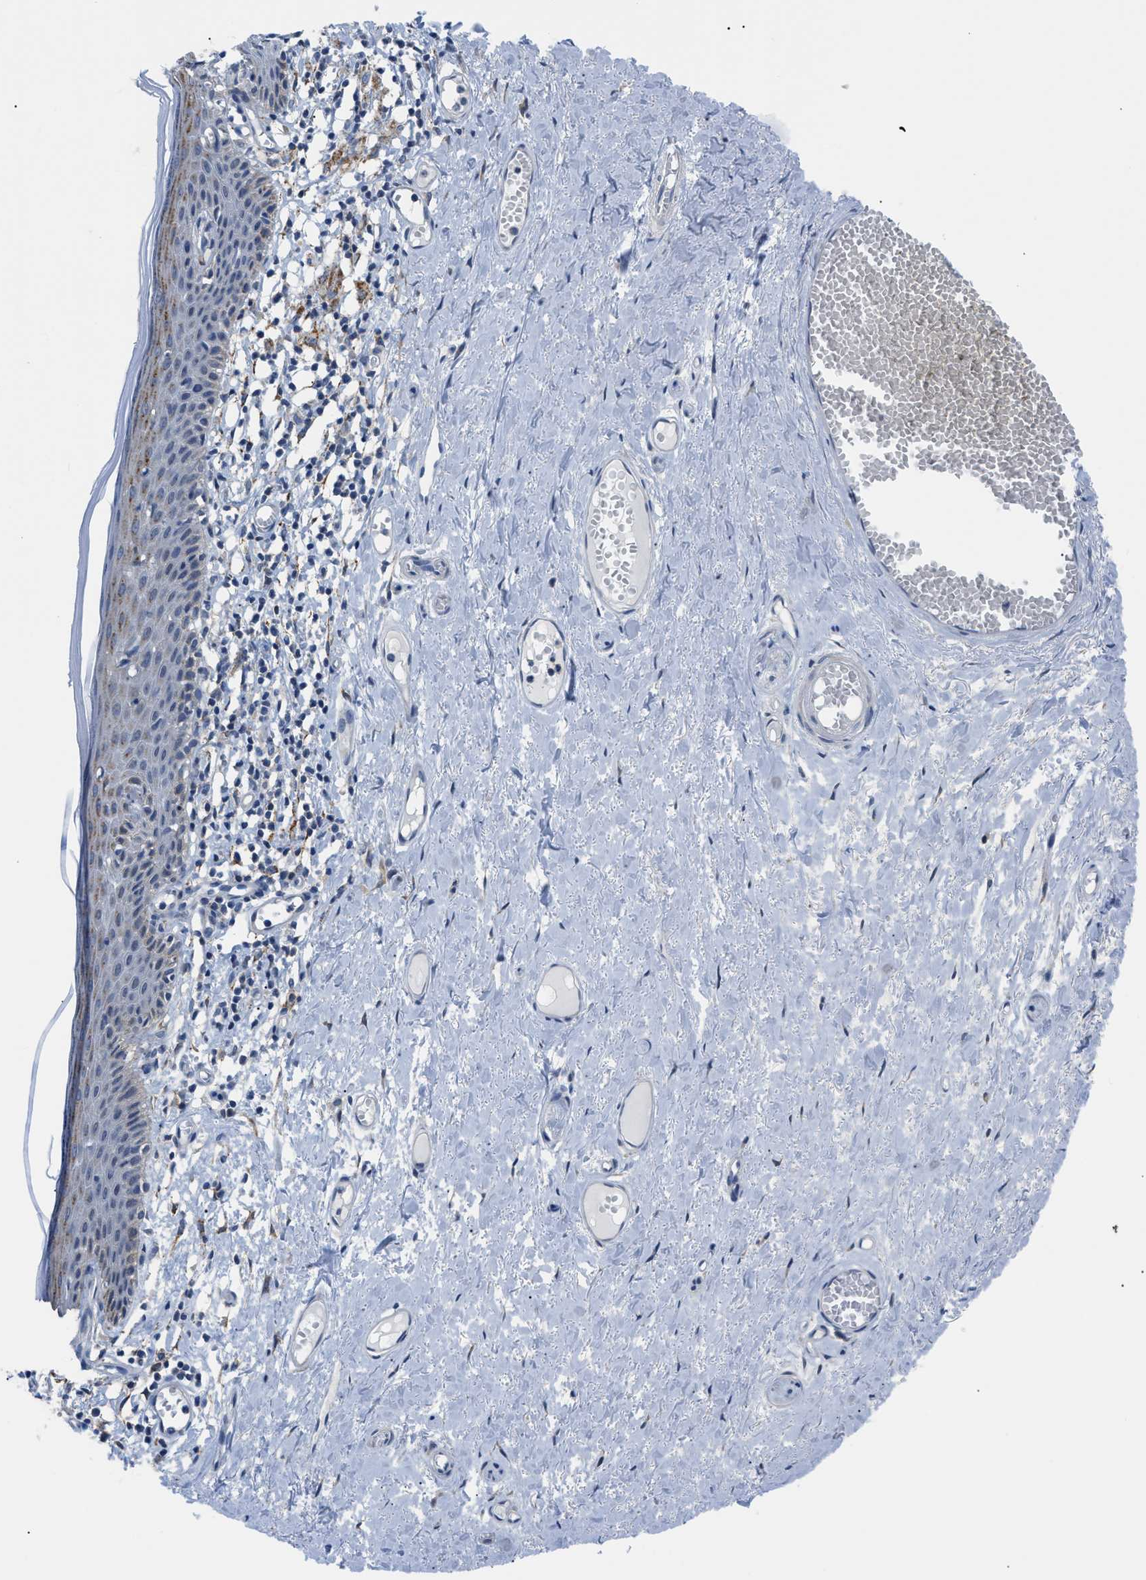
{"staining": {"intensity": "weak", "quantity": "<25%", "location": "cytoplasmic/membranous"}, "tissue": "skin", "cell_type": "Epidermal cells", "image_type": "normal", "snomed": [{"axis": "morphology", "description": "Normal tissue, NOS"}, {"axis": "topography", "description": "Adipose tissue"}, {"axis": "topography", "description": "Vascular tissue"}, {"axis": "topography", "description": "Anal"}, {"axis": "topography", "description": "Peripheral nerve tissue"}], "caption": "A high-resolution photomicrograph shows immunohistochemistry (IHC) staining of normal skin, which displays no significant staining in epidermal cells. Nuclei are stained in blue.", "gene": "TMEM45B", "patient": {"sex": "female", "age": 54}}